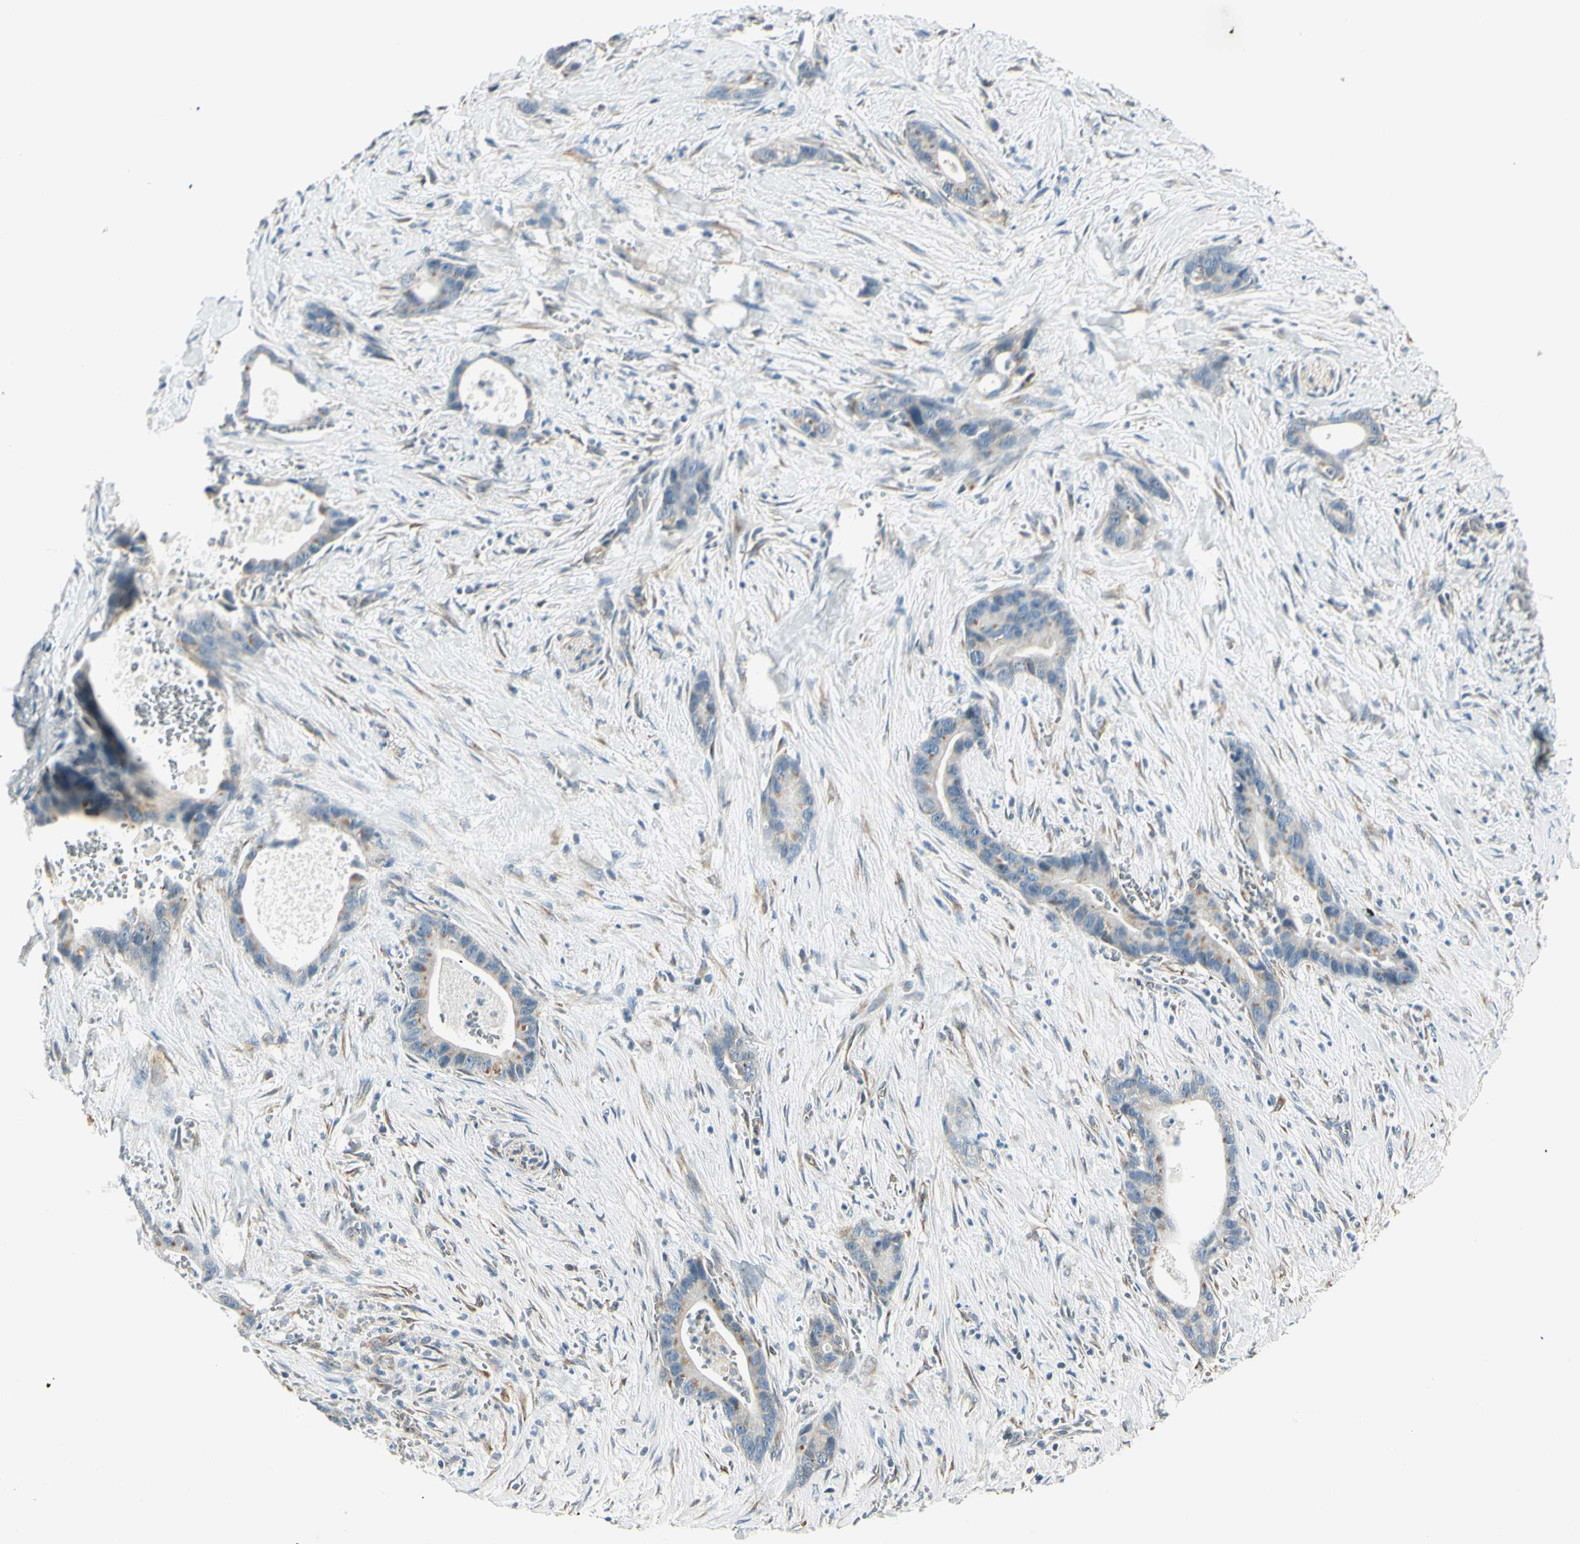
{"staining": {"intensity": "weak", "quantity": "25%-75%", "location": "cytoplasmic/membranous"}, "tissue": "liver cancer", "cell_type": "Tumor cells", "image_type": "cancer", "snomed": [{"axis": "morphology", "description": "Cholangiocarcinoma"}, {"axis": "topography", "description": "Liver"}], "caption": "High-power microscopy captured an IHC histopathology image of cholangiocarcinoma (liver), revealing weak cytoplasmic/membranous positivity in approximately 25%-75% of tumor cells. Nuclei are stained in blue.", "gene": "IGDCC4", "patient": {"sex": "female", "age": 55}}